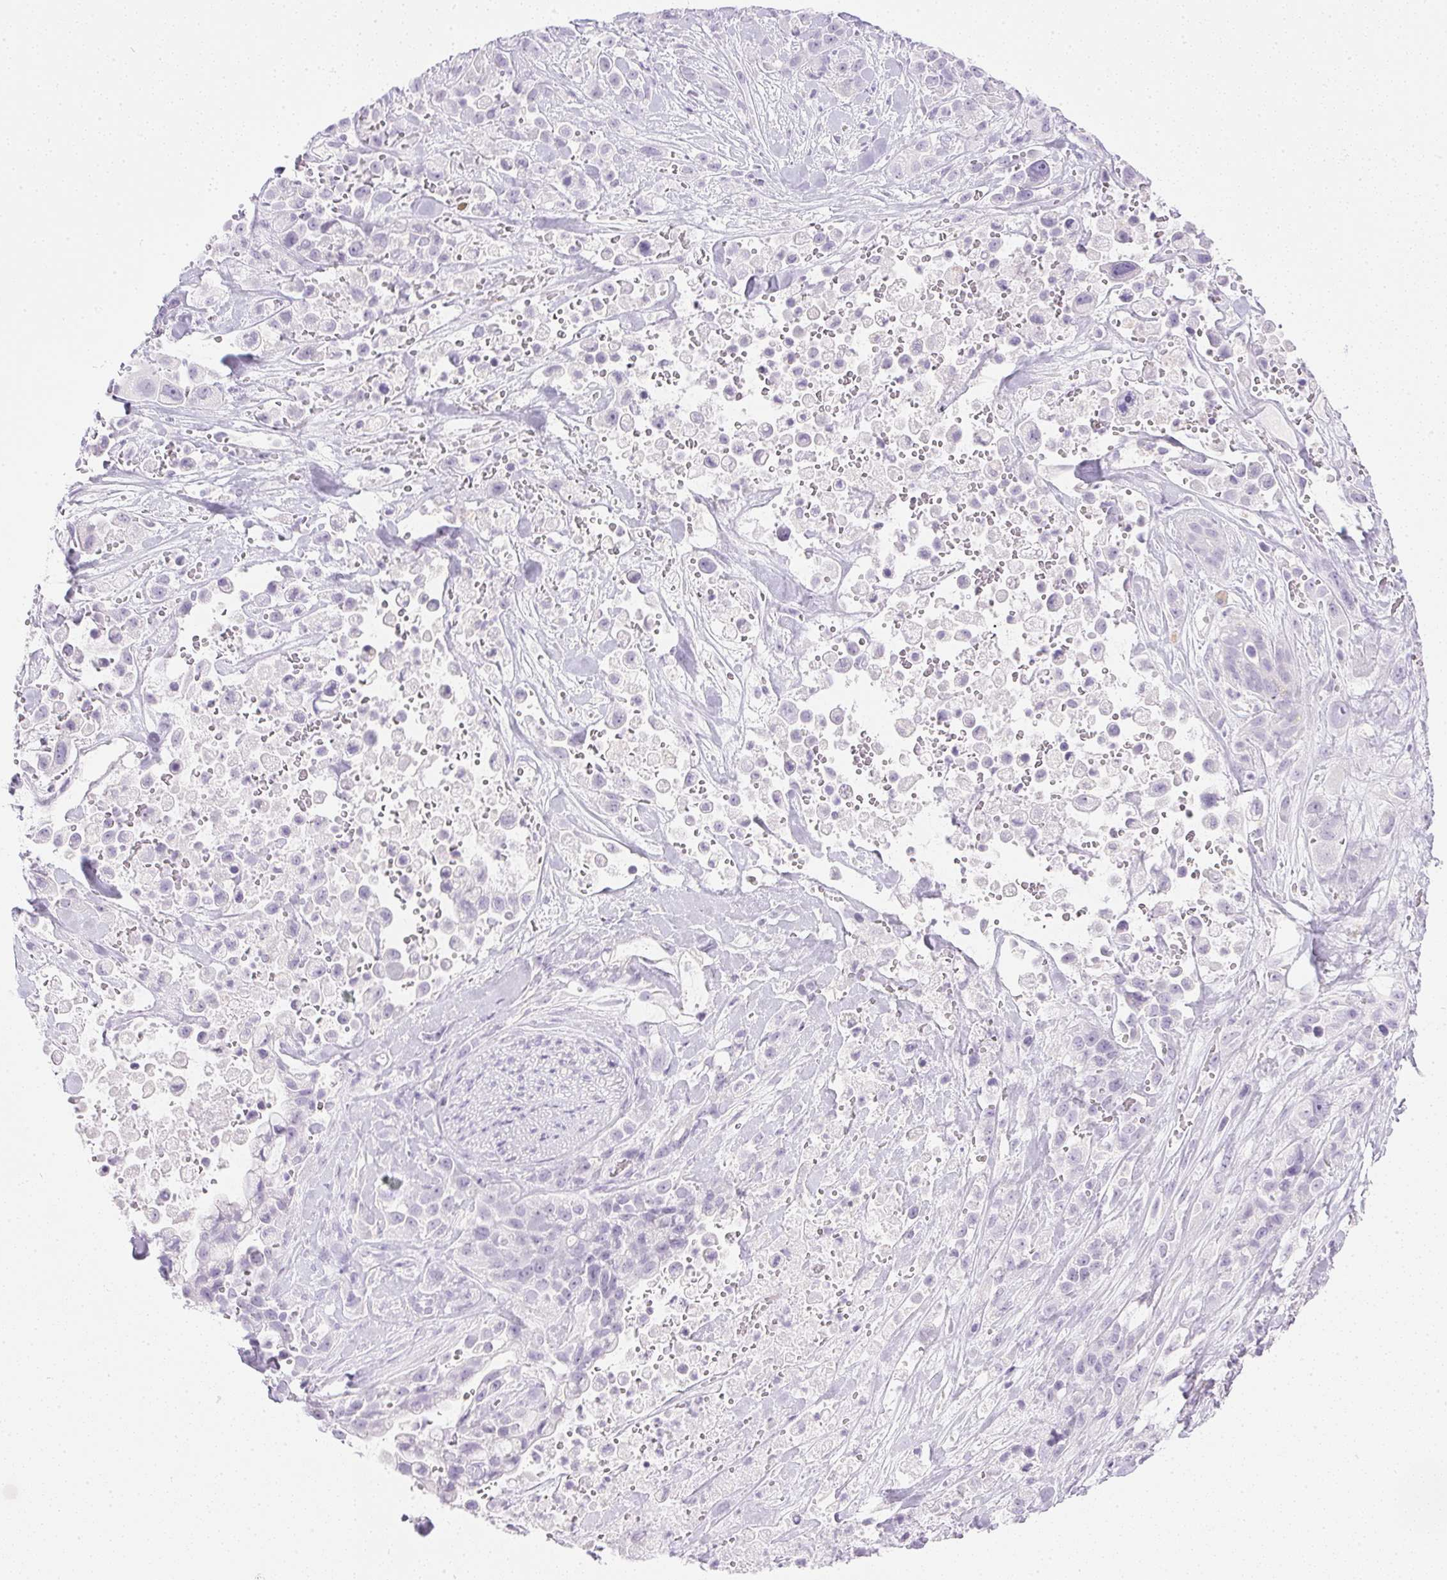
{"staining": {"intensity": "negative", "quantity": "none", "location": "none"}, "tissue": "pancreatic cancer", "cell_type": "Tumor cells", "image_type": "cancer", "snomed": [{"axis": "morphology", "description": "Adenocarcinoma, NOS"}, {"axis": "topography", "description": "Pancreas"}], "caption": "Photomicrograph shows no significant protein staining in tumor cells of pancreatic cancer (adenocarcinoma). (DAB (3,3'-diaminobenzidine) immunohistochemistry (IHC) visualized using brightfield microscopy, high magnification).", "gene": "CPB1", "patient": {"sex": "male", "age": 44}}